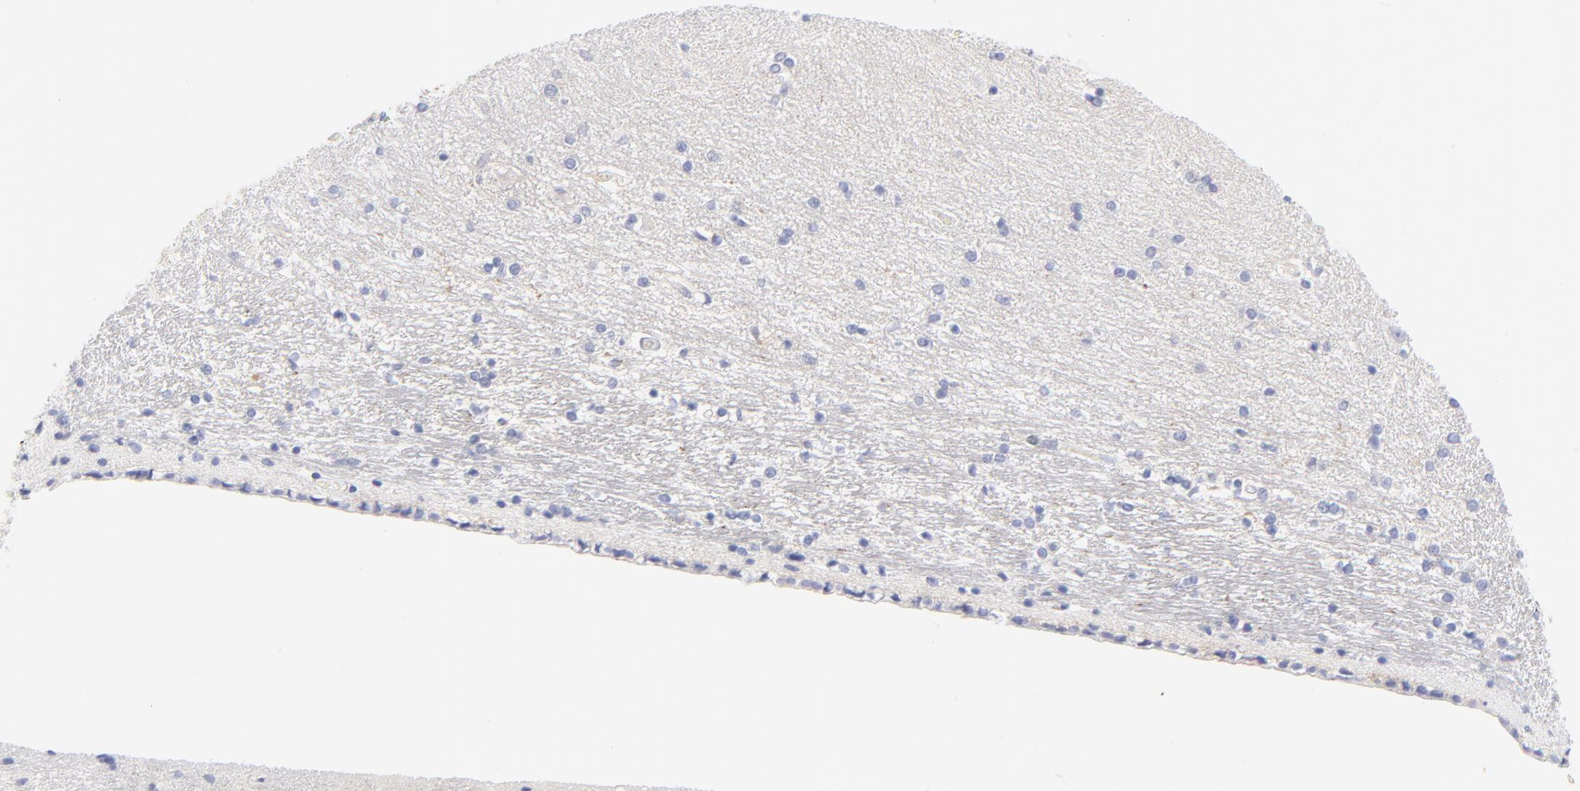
{"staining": {"intensity": "negative", "quantity": "none", "location": "none"}, "tissue": "hippocampus", "cell_type": "Glial cells", "image_type": "normal", "snomed": [{"axis": "morphology", "description": "Normal tissue, NOS"}, {"axis": "topography", "description": "Hippocampus"}], "caption": "Histopathology image shows no protein expression in glial cells of unremarkable hippocampus.", "gene": "ACTA2", "patient": {"sex": "female", "age": 54}}